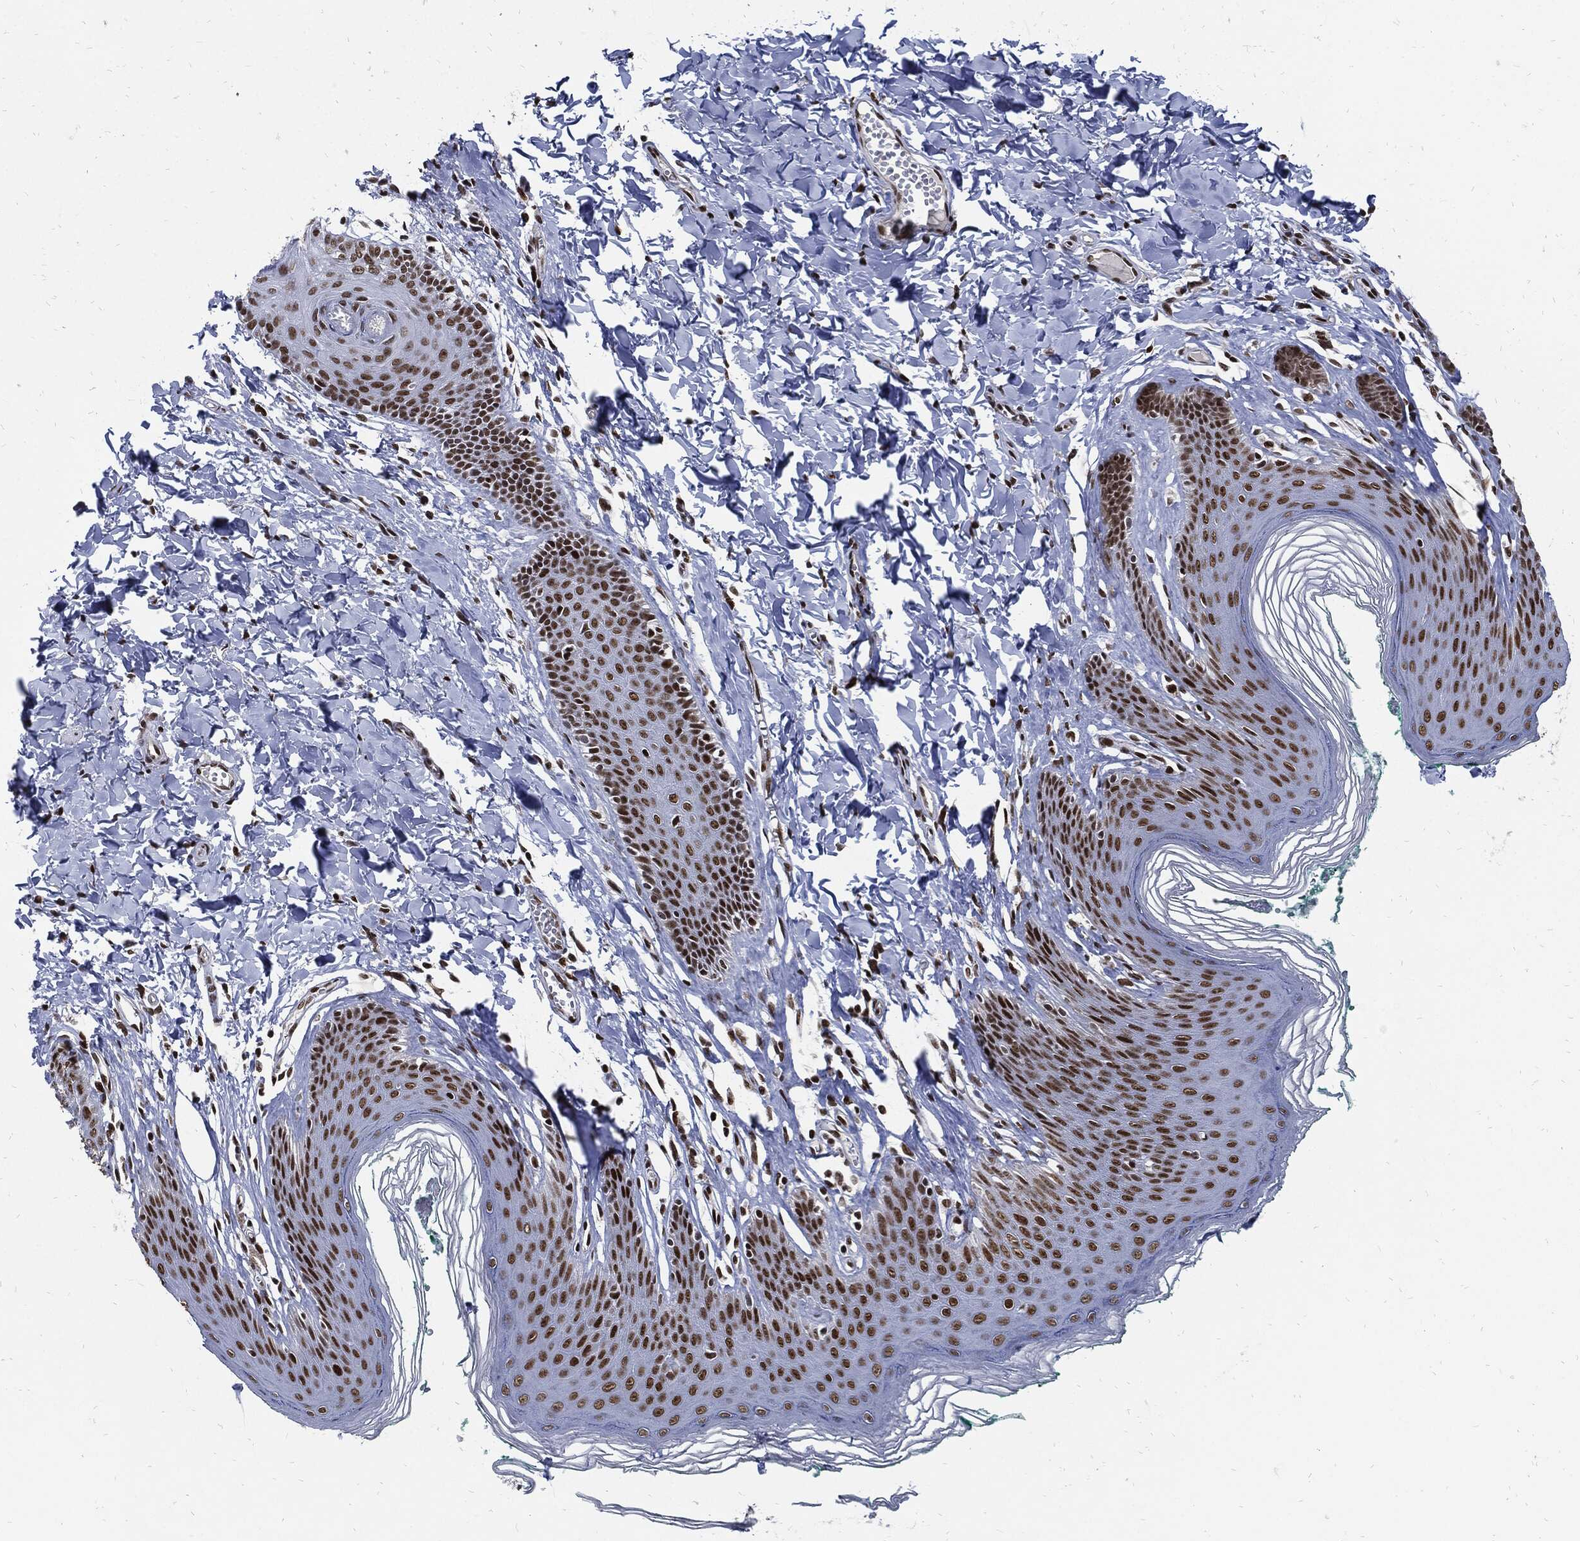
{"staining": {"intensity": "strong", "quantity": ">75%", "location": "nuclear"}, "tissue": "skin", "cell_type": "Epidermal cells", "image_type": "normal", "snomed": [{"axis": "morphology", "description": "Normal tissue, NOS"}, {"axis": "topography", "description": "Vulva"}], "caption": "Skin stained with IHC shows strong nuclear positivity in approximately >75% of epidermal cells.", "gene": "TERF2", "patient": {"sex": "female", "age": 66}}